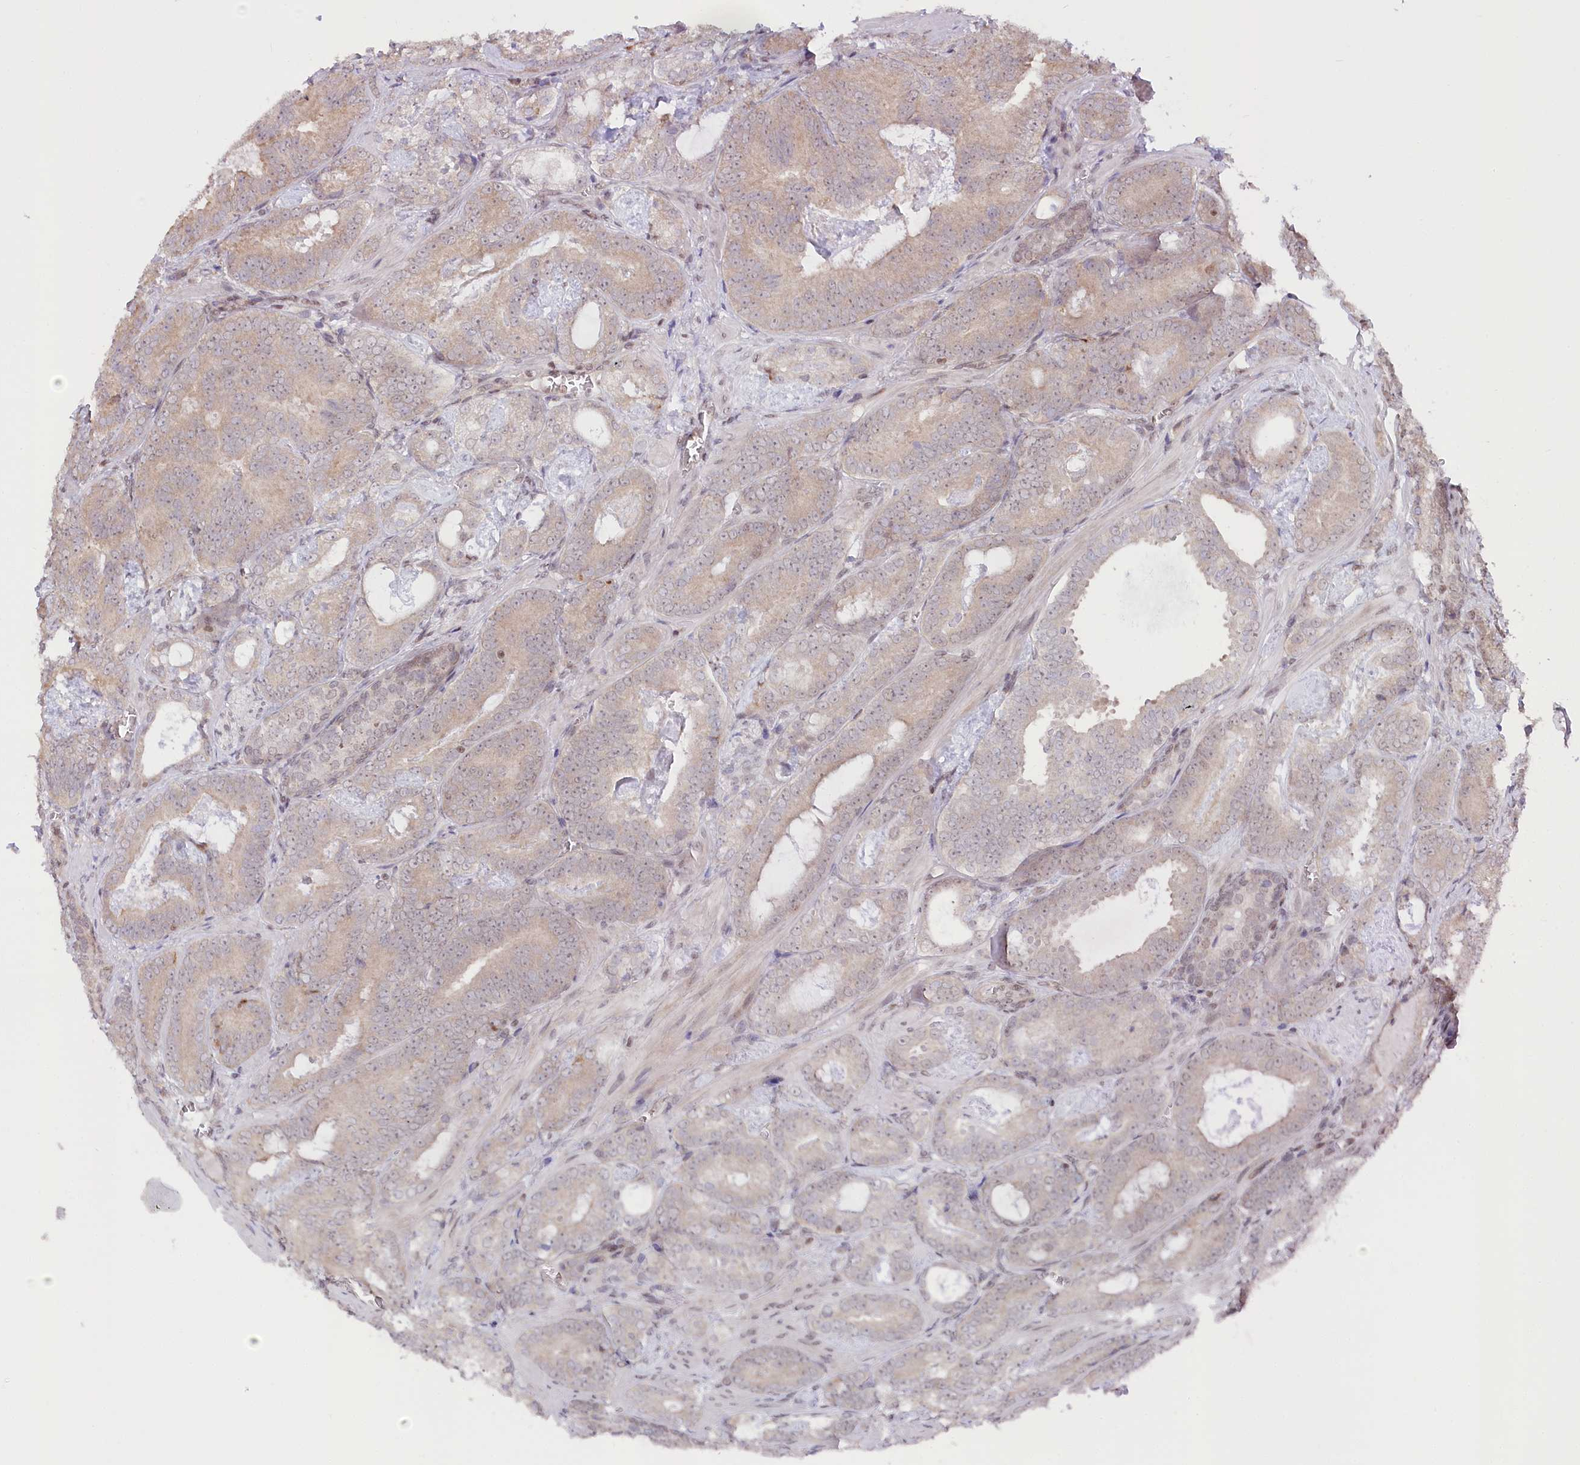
{"staining": {"intensity": "weak", "quantity": "<25%", "location": "cytoplasmic/membranous"}, "tissue": "prostate cancer", "cell_type": "Tumor cells", "image_type": "cancer", "snomed": [{"axis": "morphology", "description": "Adenocarcinoma, Low grade"}, {"axis": "topography", "description": "Prostate"}], "caption": "IHC photomicrograph of human adenocarcinoma (low-grade) (prostate) stained for a protein (brown), which demonstrates no staining in tumor cells. (Immunohistochemistry, brightfield microscopy, high magnification).", "gene": "CGGBP1", "patient": {"sex": "male", "age": 60}}